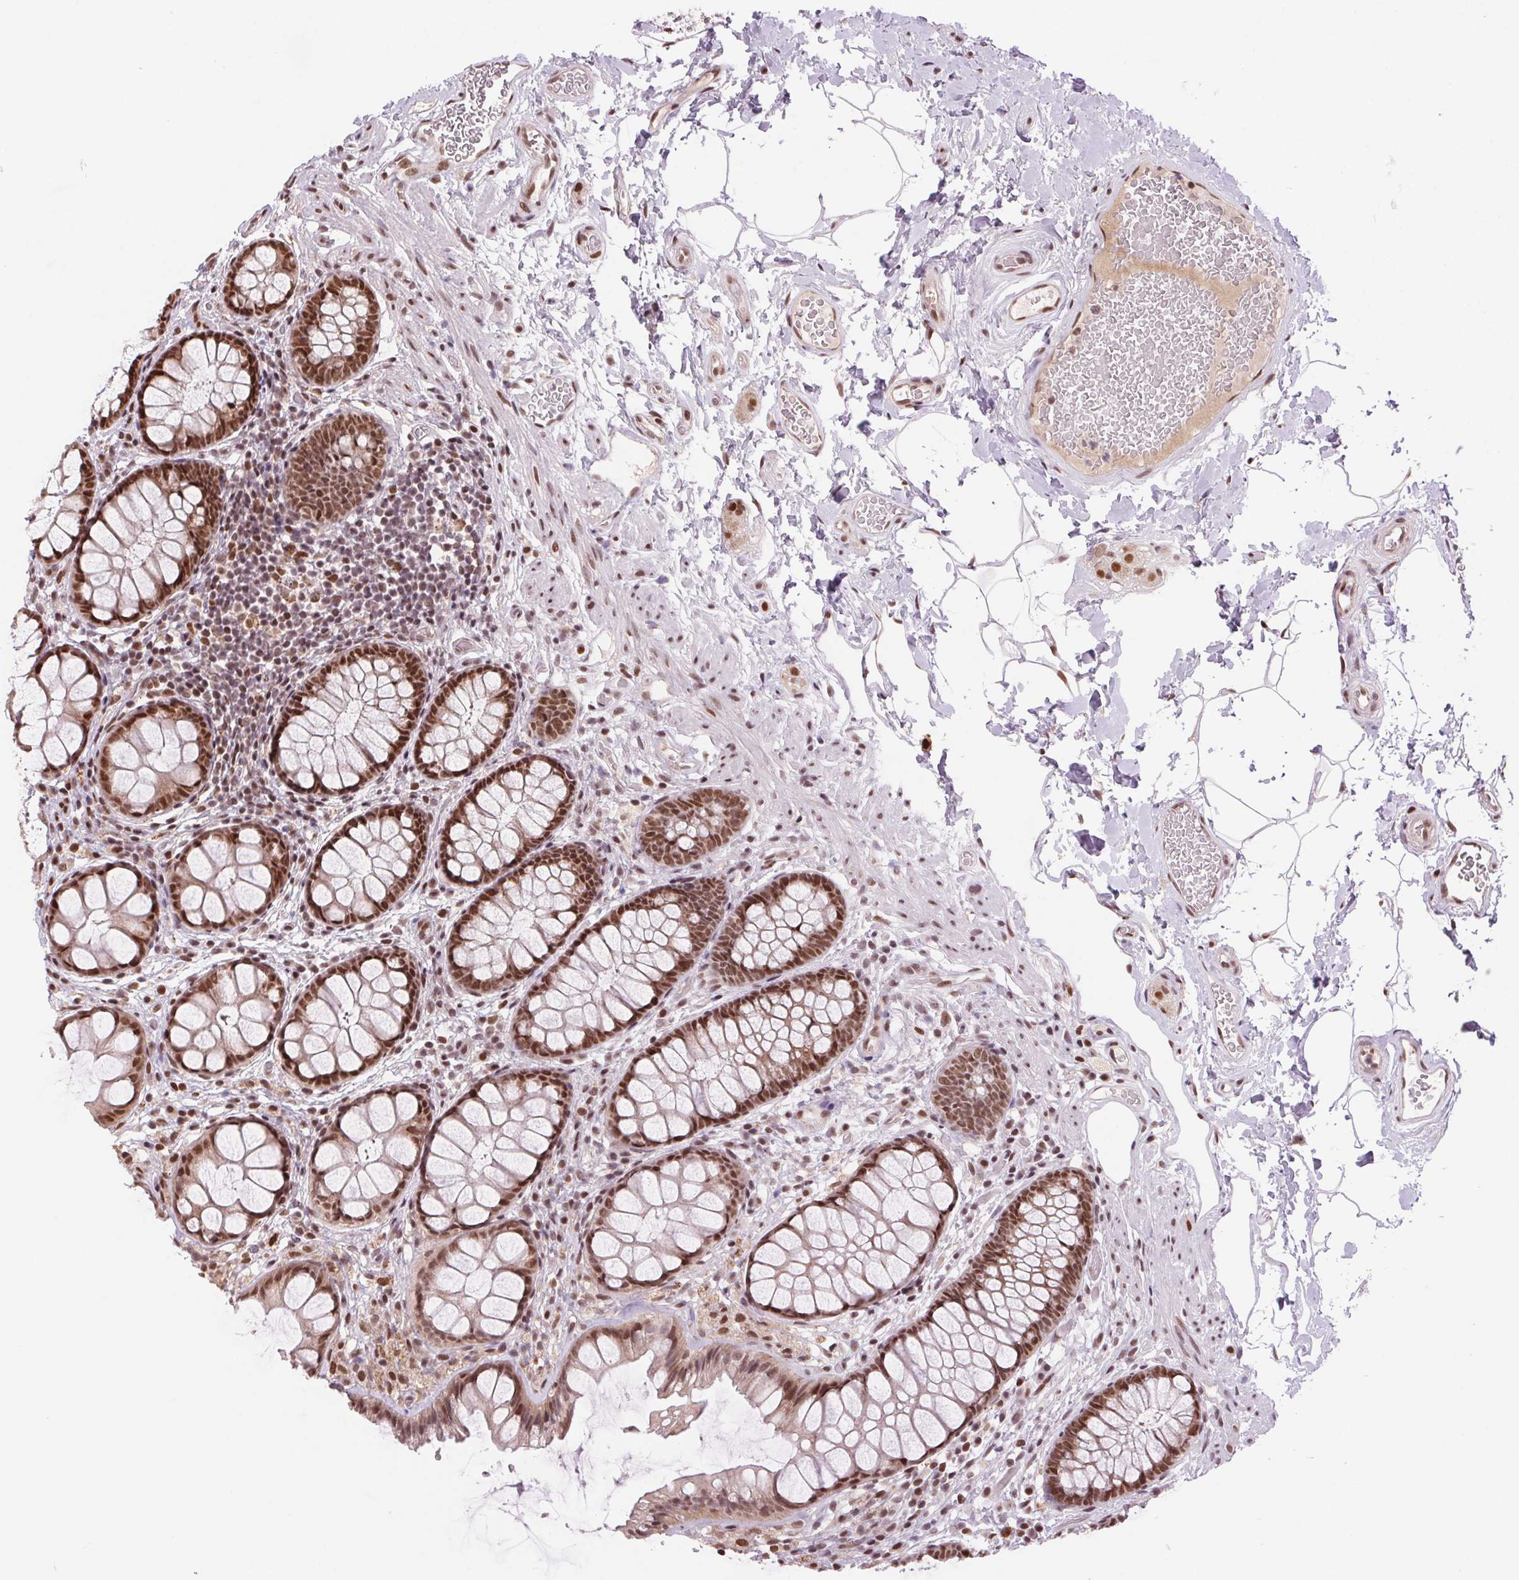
{"staining": {"intensity": "moderate", "quantity": ">75%", "location": "nuclear"}, "tissue": "rectum", "cell_type": "Glandular cells", "image_type": "normal", "snomed": [{"axis": "morphology", "description": "Normal tissue, NOS"}, {"axis": "topography", "description": "Rectum"}], "caption": "Immunohistochemistry (IHC) micrograph of normal rectum: rectum stained using immunohistochemistry (IHC) displays medium levels of moderate protein expression localized specifically in the nuclear of glandular cells, appearing as a nuclear brown color.", "gene": "RAD23A", "patient": {"sex": "female", "age": 62}}